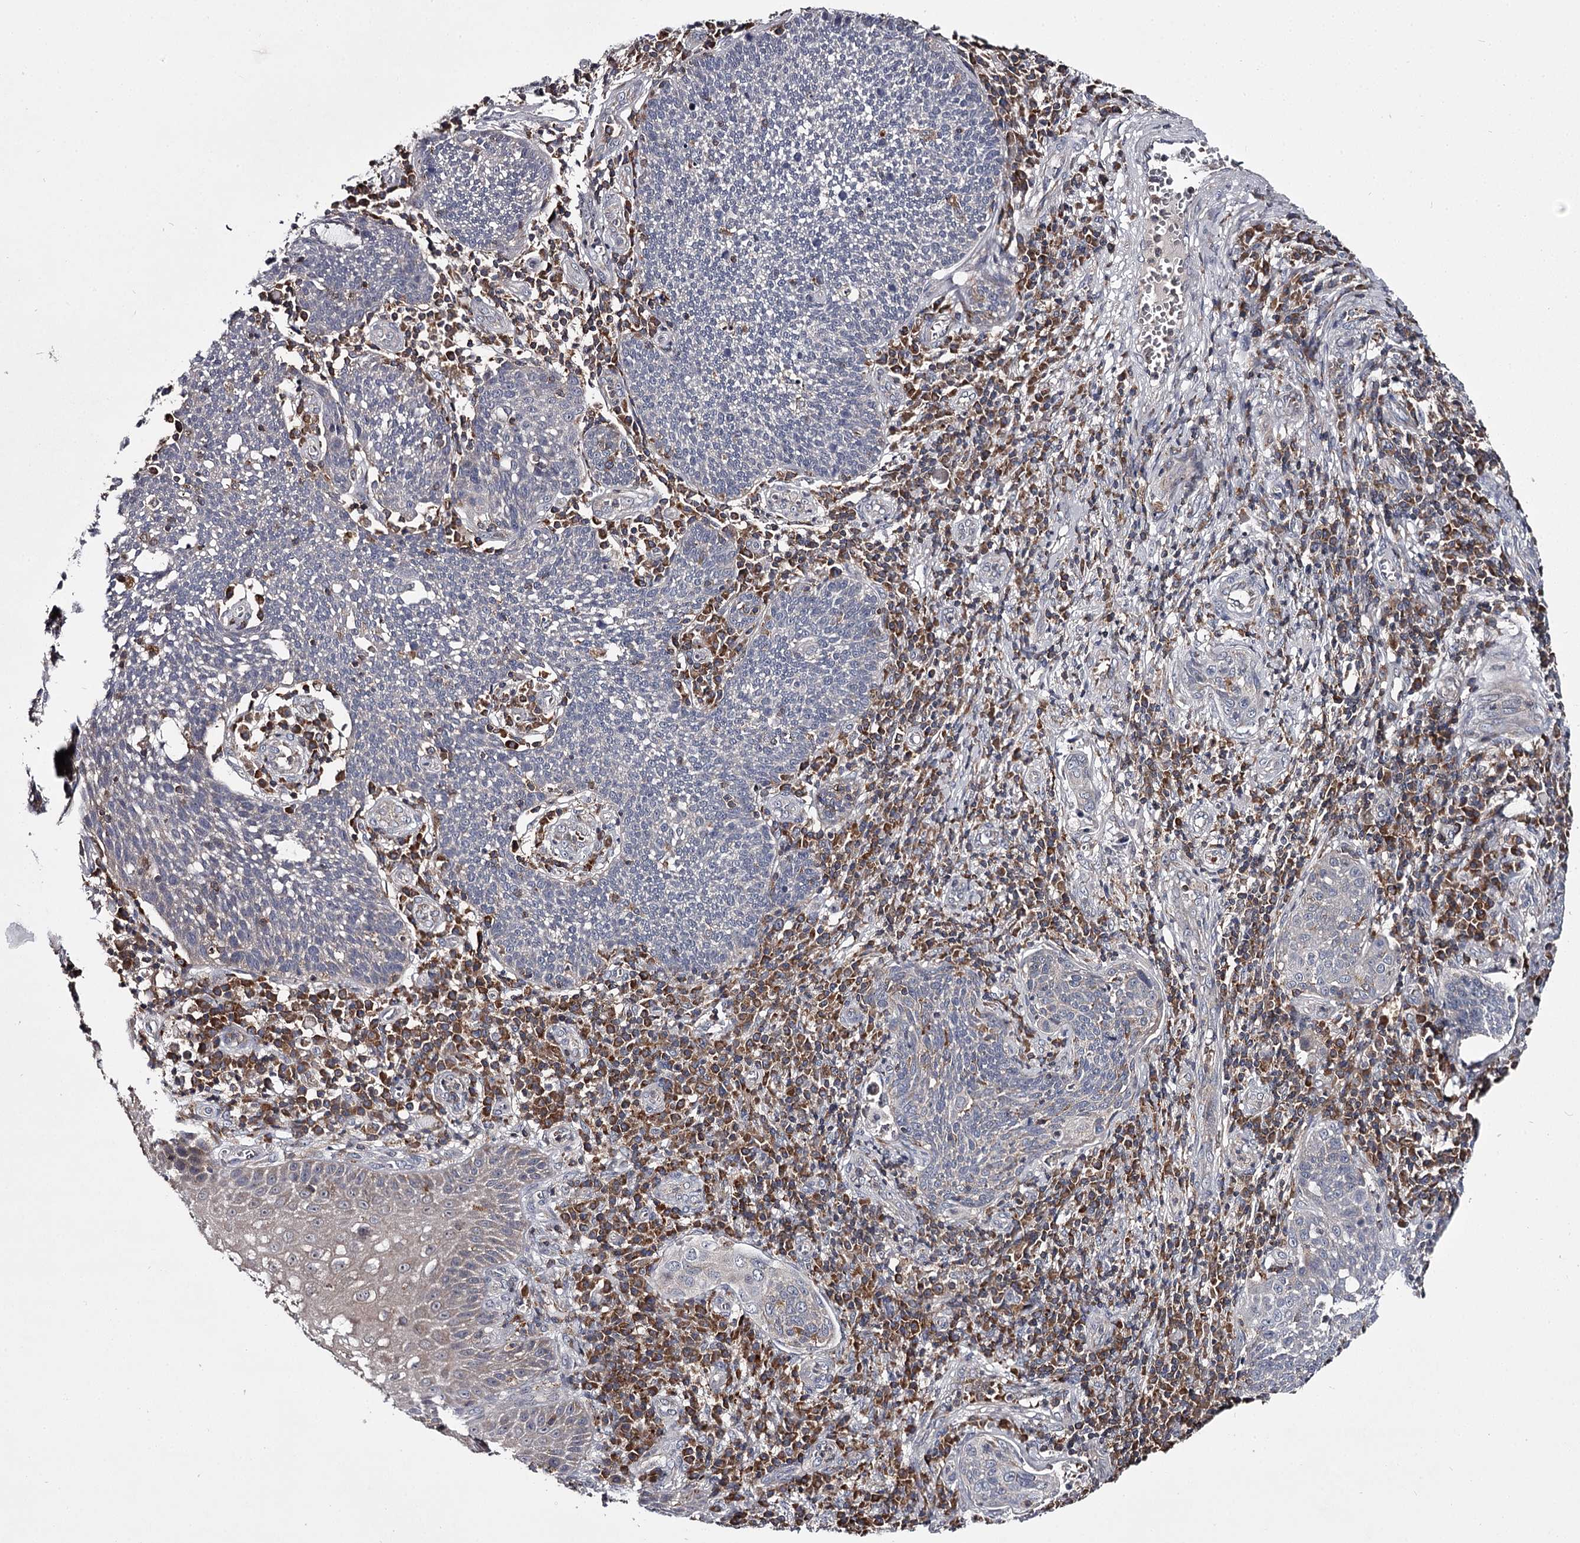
{"staining": {"intensity": "negative", "quantity": "none", "location": "none"}, "tissue": "cervical cancer", "cell_type": "Tumor cells", "image_type": "cancer", "snomed": [{"axis": "morphology", "description": "Squamous cell carcinoma, NOS"}, {"axis": "topography", "description": "Cervix"}], "caption": "Immunohistochemical staining of cervical cancer displays no significant expression in tumor cells. The staining is performed using DAB brown chromogen with nuclei counter-stained in using hematoxylin.", "gene": "RASSF6", "patient": {"sex": "female", "age": 34}}